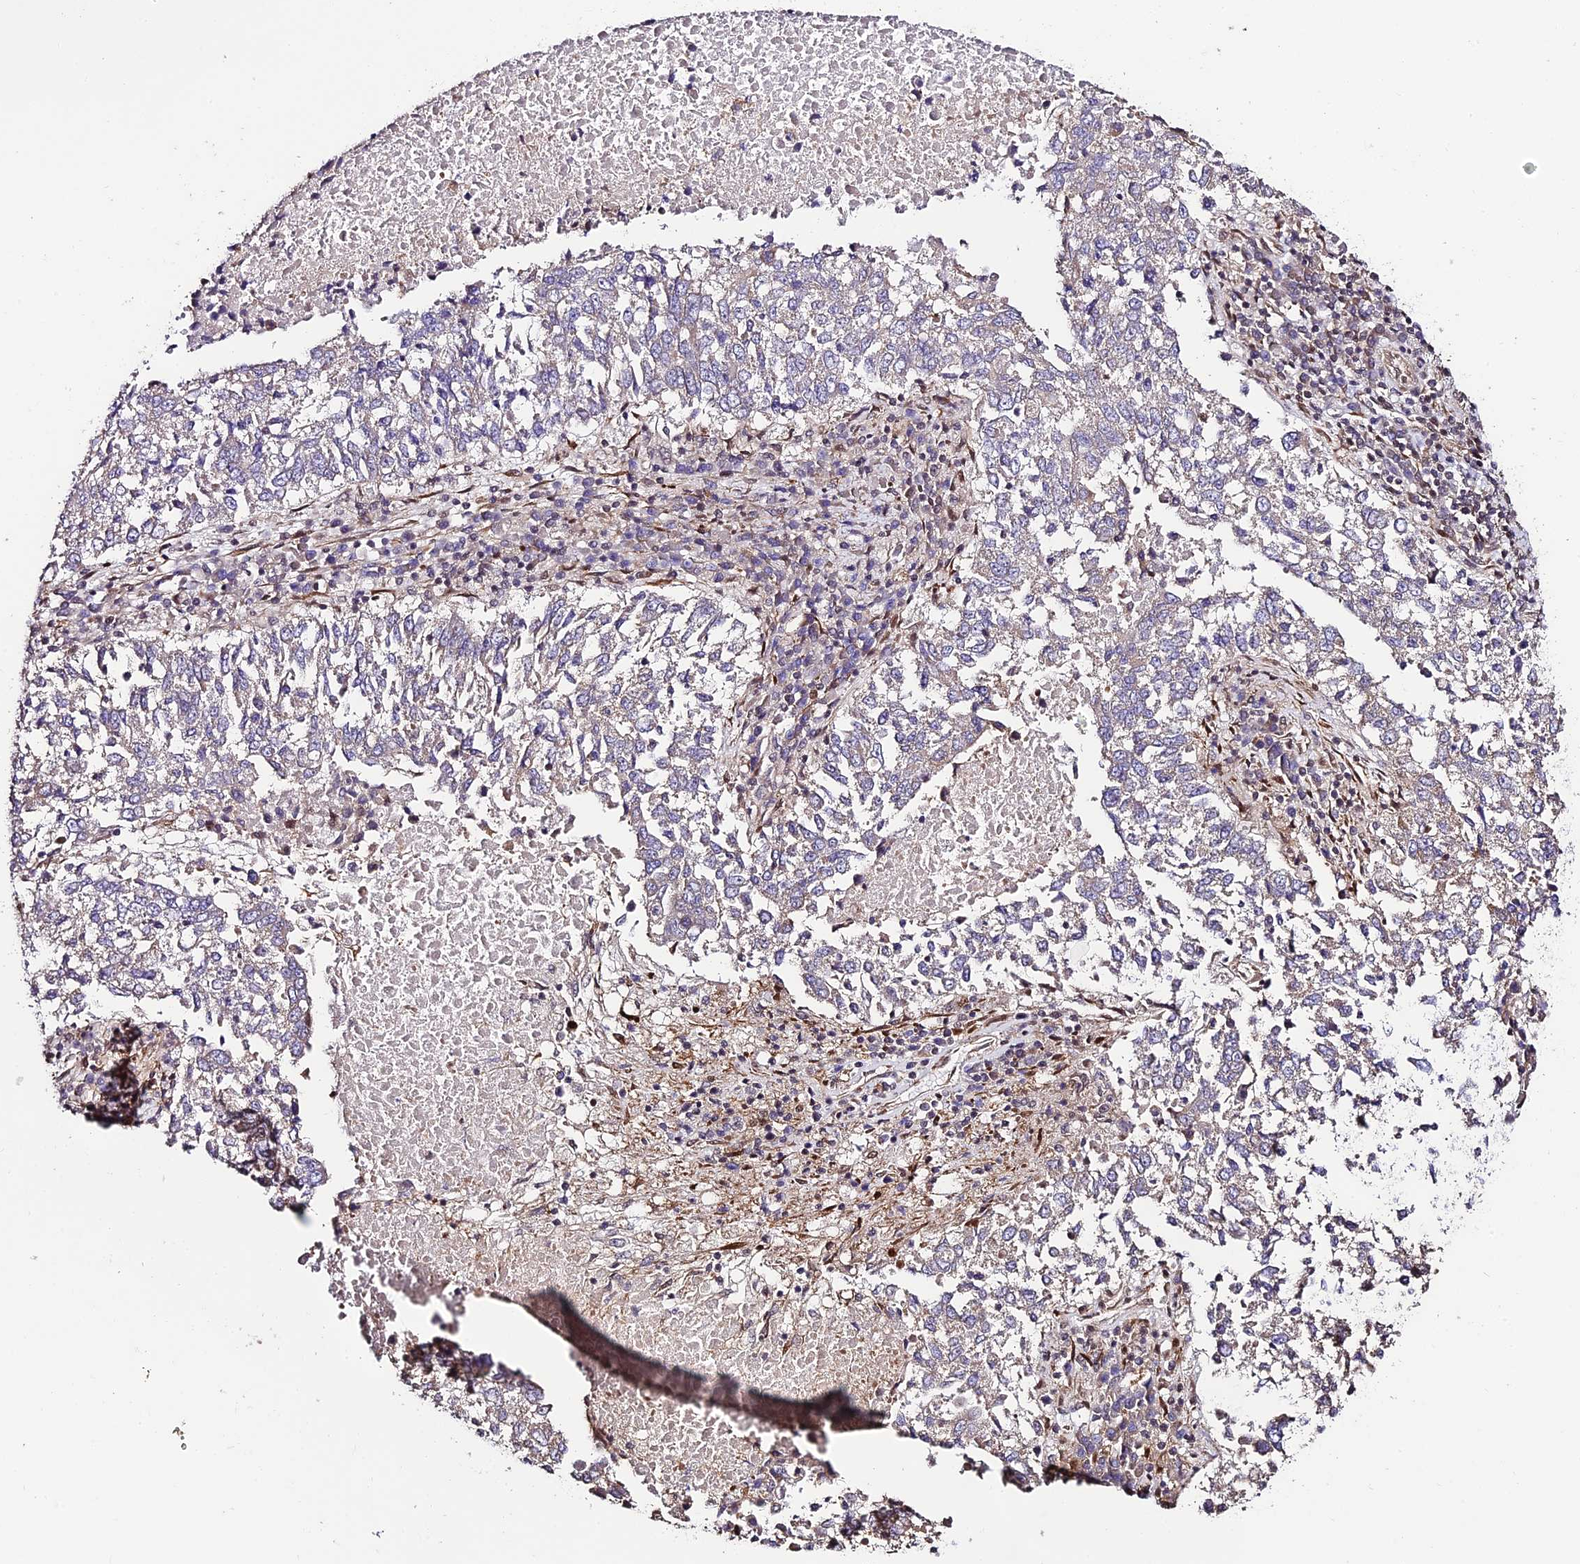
{"staining": {"intensity": "negative", "quantity": "none", "location": "none"}, "tissue": "lung cancer", "cell_type": "Tumor cells", "image_type": "cancer", "snomed": [{"axis": "morphology", "description": "Squamous cell carcinoma, NOS"}, {"axis": "topography", "description": "Lung"}], "caption": "Photomicrograph shows no protein staining in tumor cells of lung cancer (squamous cell carcinoma) tissue. (Stains: DAB (3,3'-diaminobenzidine) IHC with hematoxylin counter stain, Microscopy: brightfield microscopy at high magnification).", "gene": "TRIM22", "patient": {"sex": "male", "age": 73}}